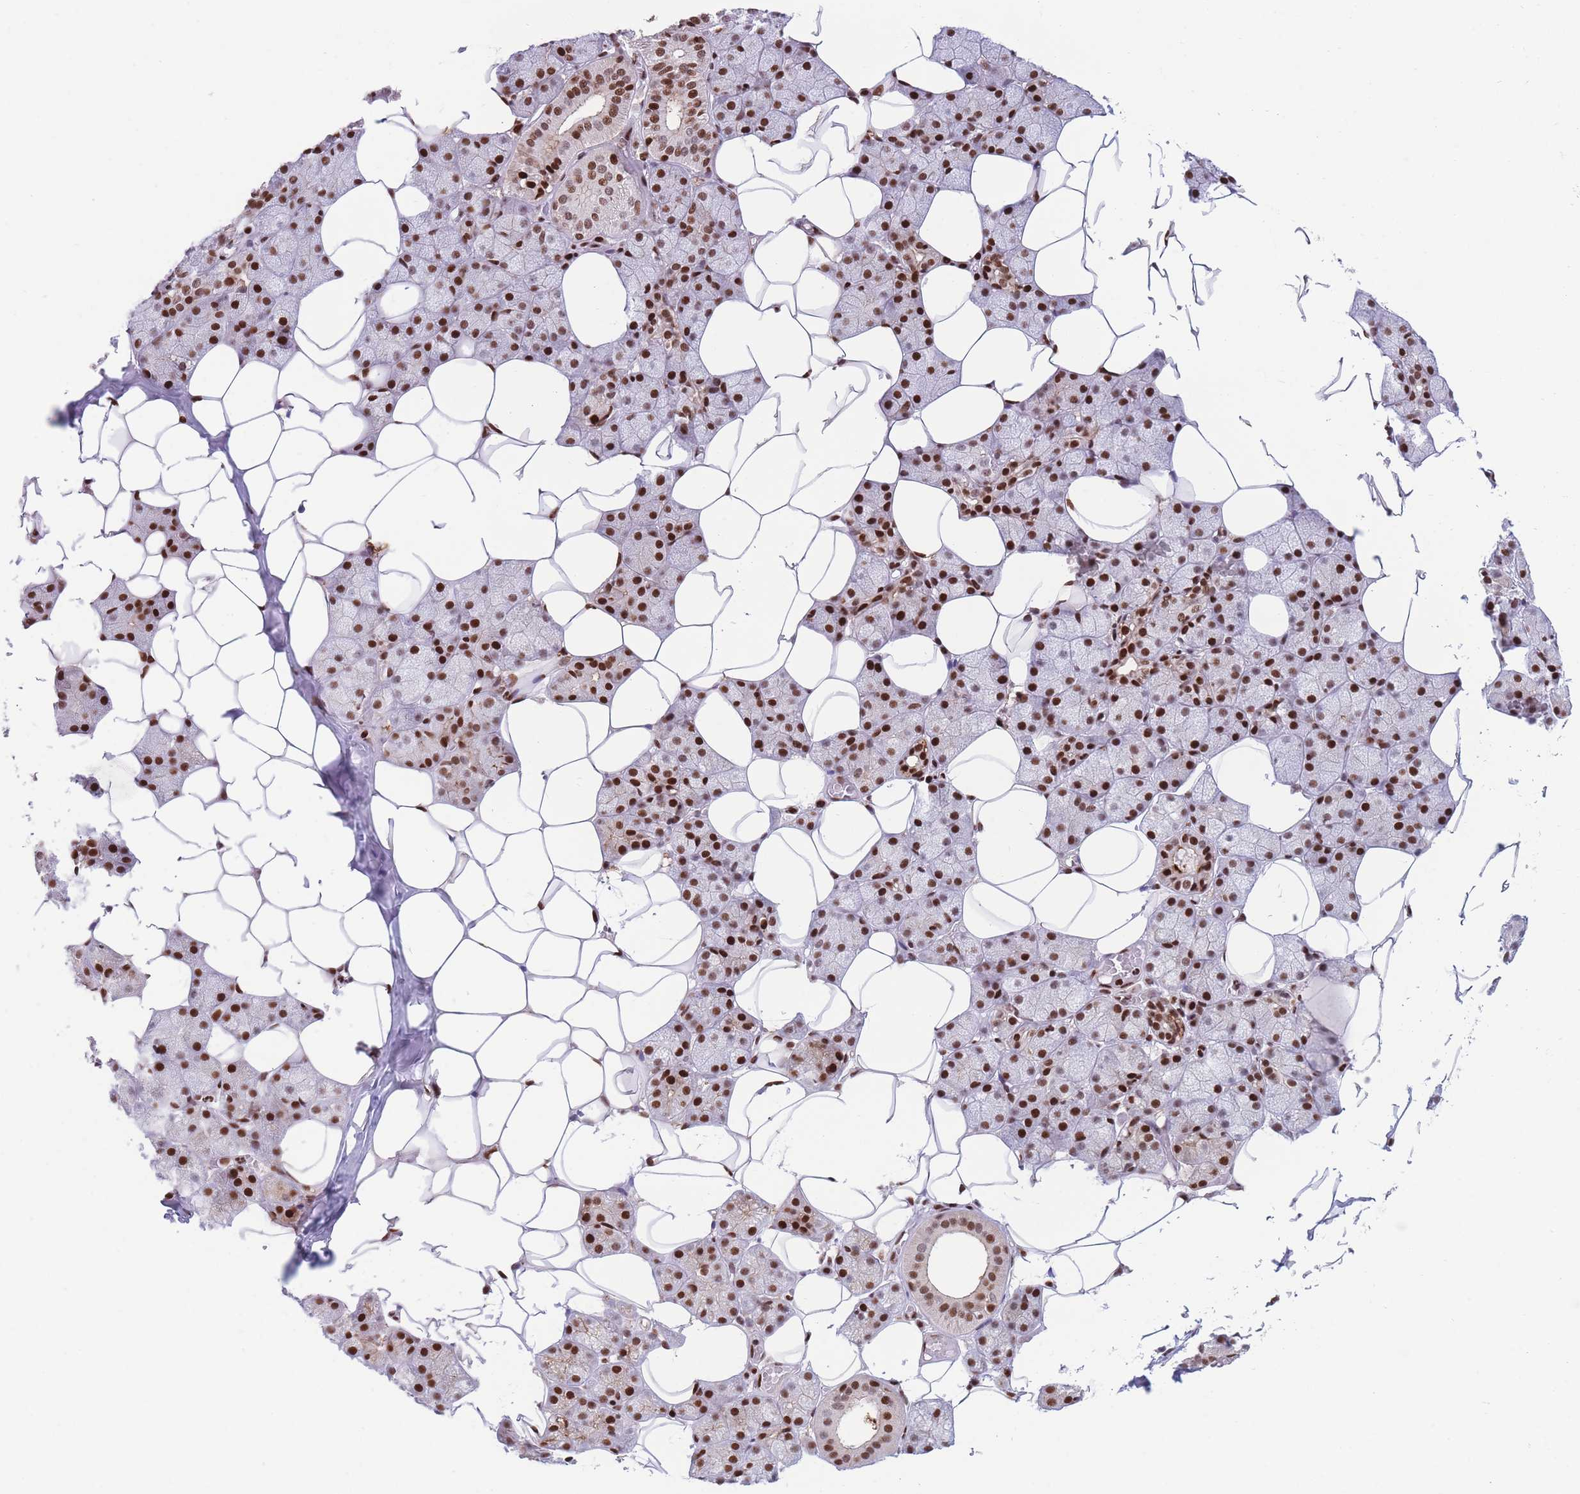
{"staining": {"intensity": "strong", "quantity": ">75%", "location": "nuclear"}, "tissue": "salivary gland", "cell_type": "Glandular cells", "image_type": "normal", "snomed": [{"axis": "morphology", "description": "Normal tissue, NOS"}, {"axis": "topography", "description": "Salivary gland"}], "caption": "This micrograph shows normal salivary gland stained with IHC to label a protein in brown. The nuclear of glandular cells show strong positivity for the protein. Nuclei are counter-stained blue.", "gene": "DNAJC3", "patient": {"sex": "female", "age": 33}}